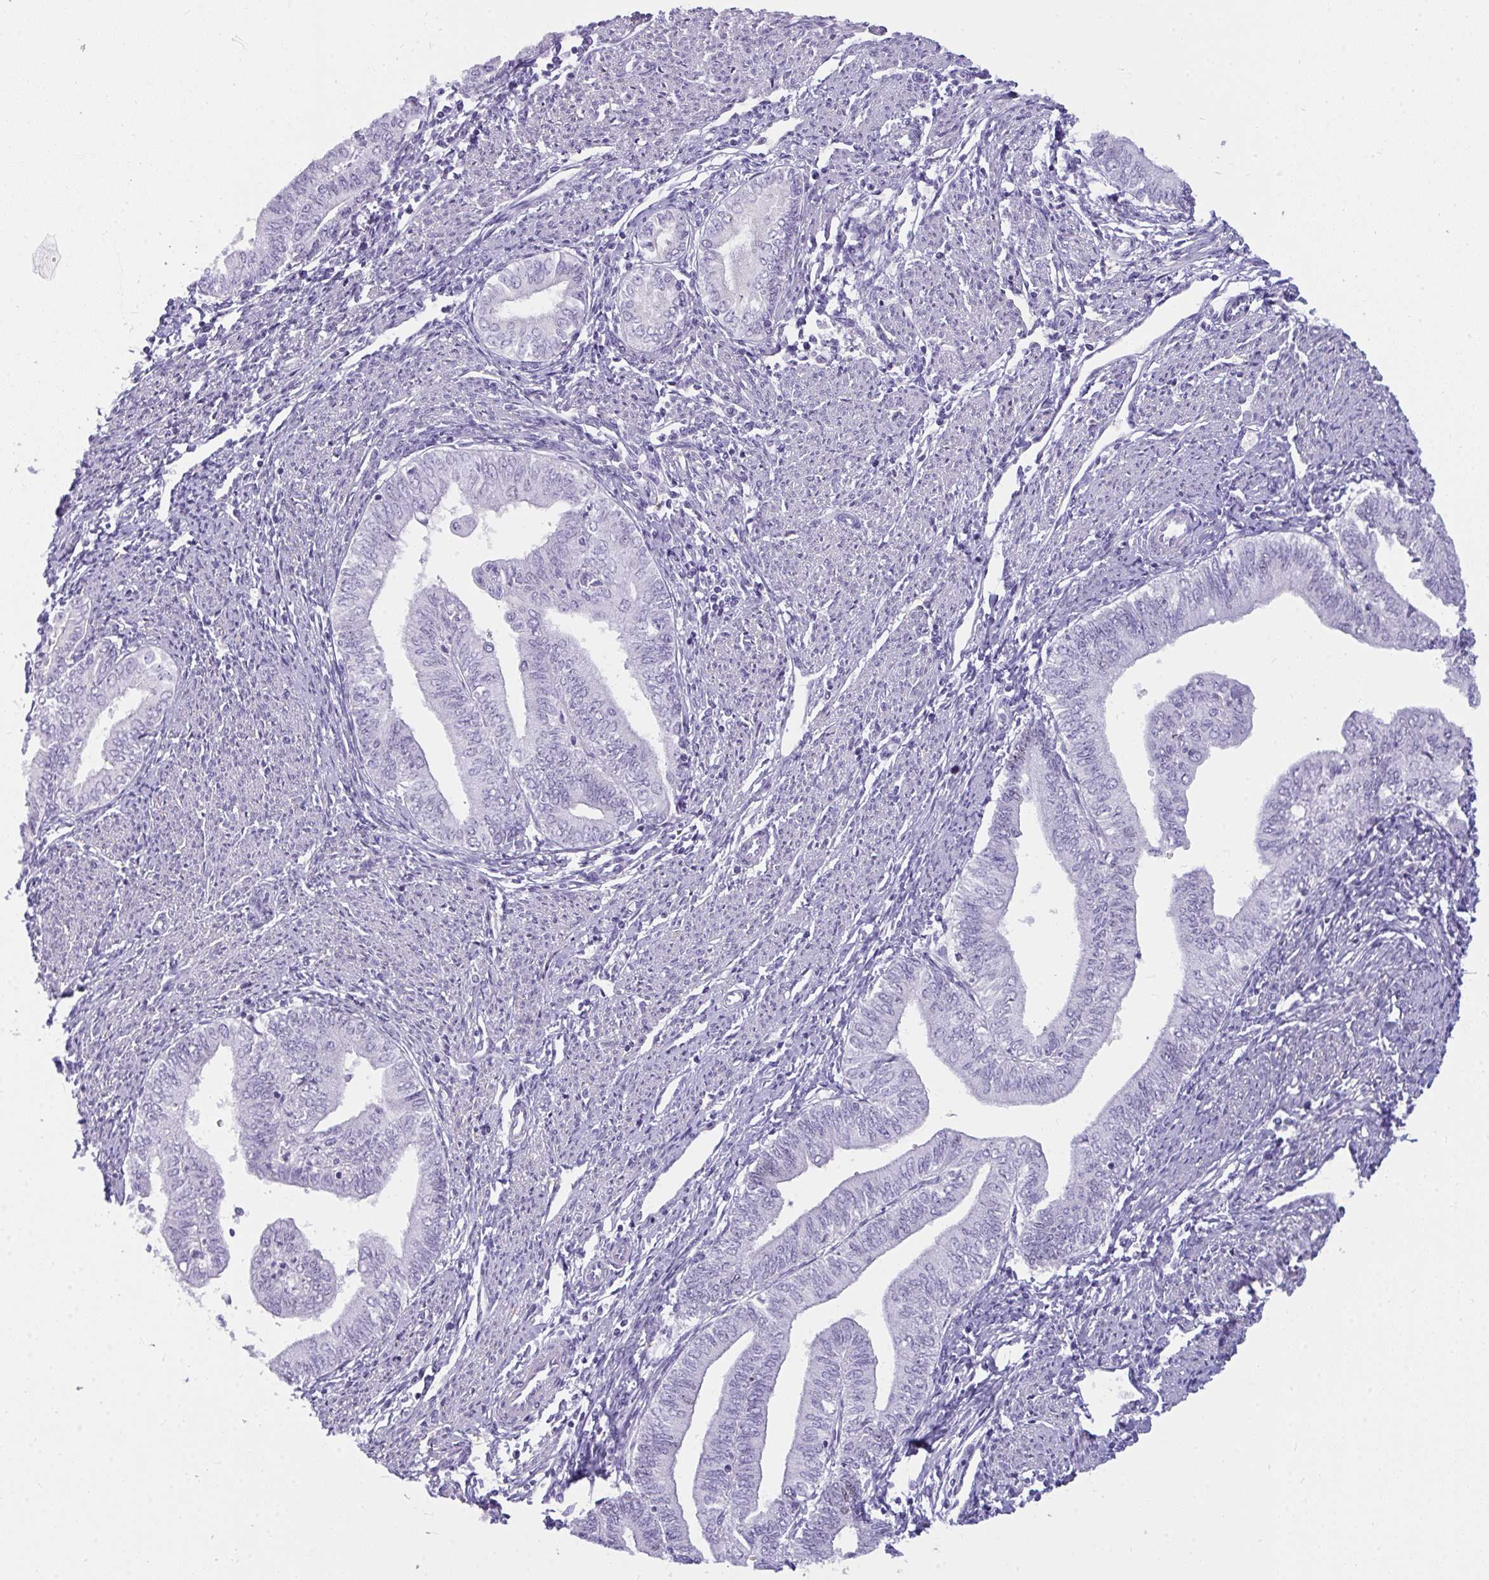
{"staining": {"intensity": "negative", "quantity": "none", "location": "none"}, "tissue": "endometrial cancer", "cell_type": "Tumor cells", "image_type": "cancer", "snomed": [{"axis": "morphology", "description": "Adenocarcinoma, NOS"}, {"axis": "topography", "description": "Endometrium"}], "caption": "An immunohistochemistry (IHC) image of endometrial adenocarcinoma is shown. There is no staining in tumor cells of endometrial adenocarcinoma.", "gene": "SUZ12", "patient": {"sex": "female", "age": 66}}